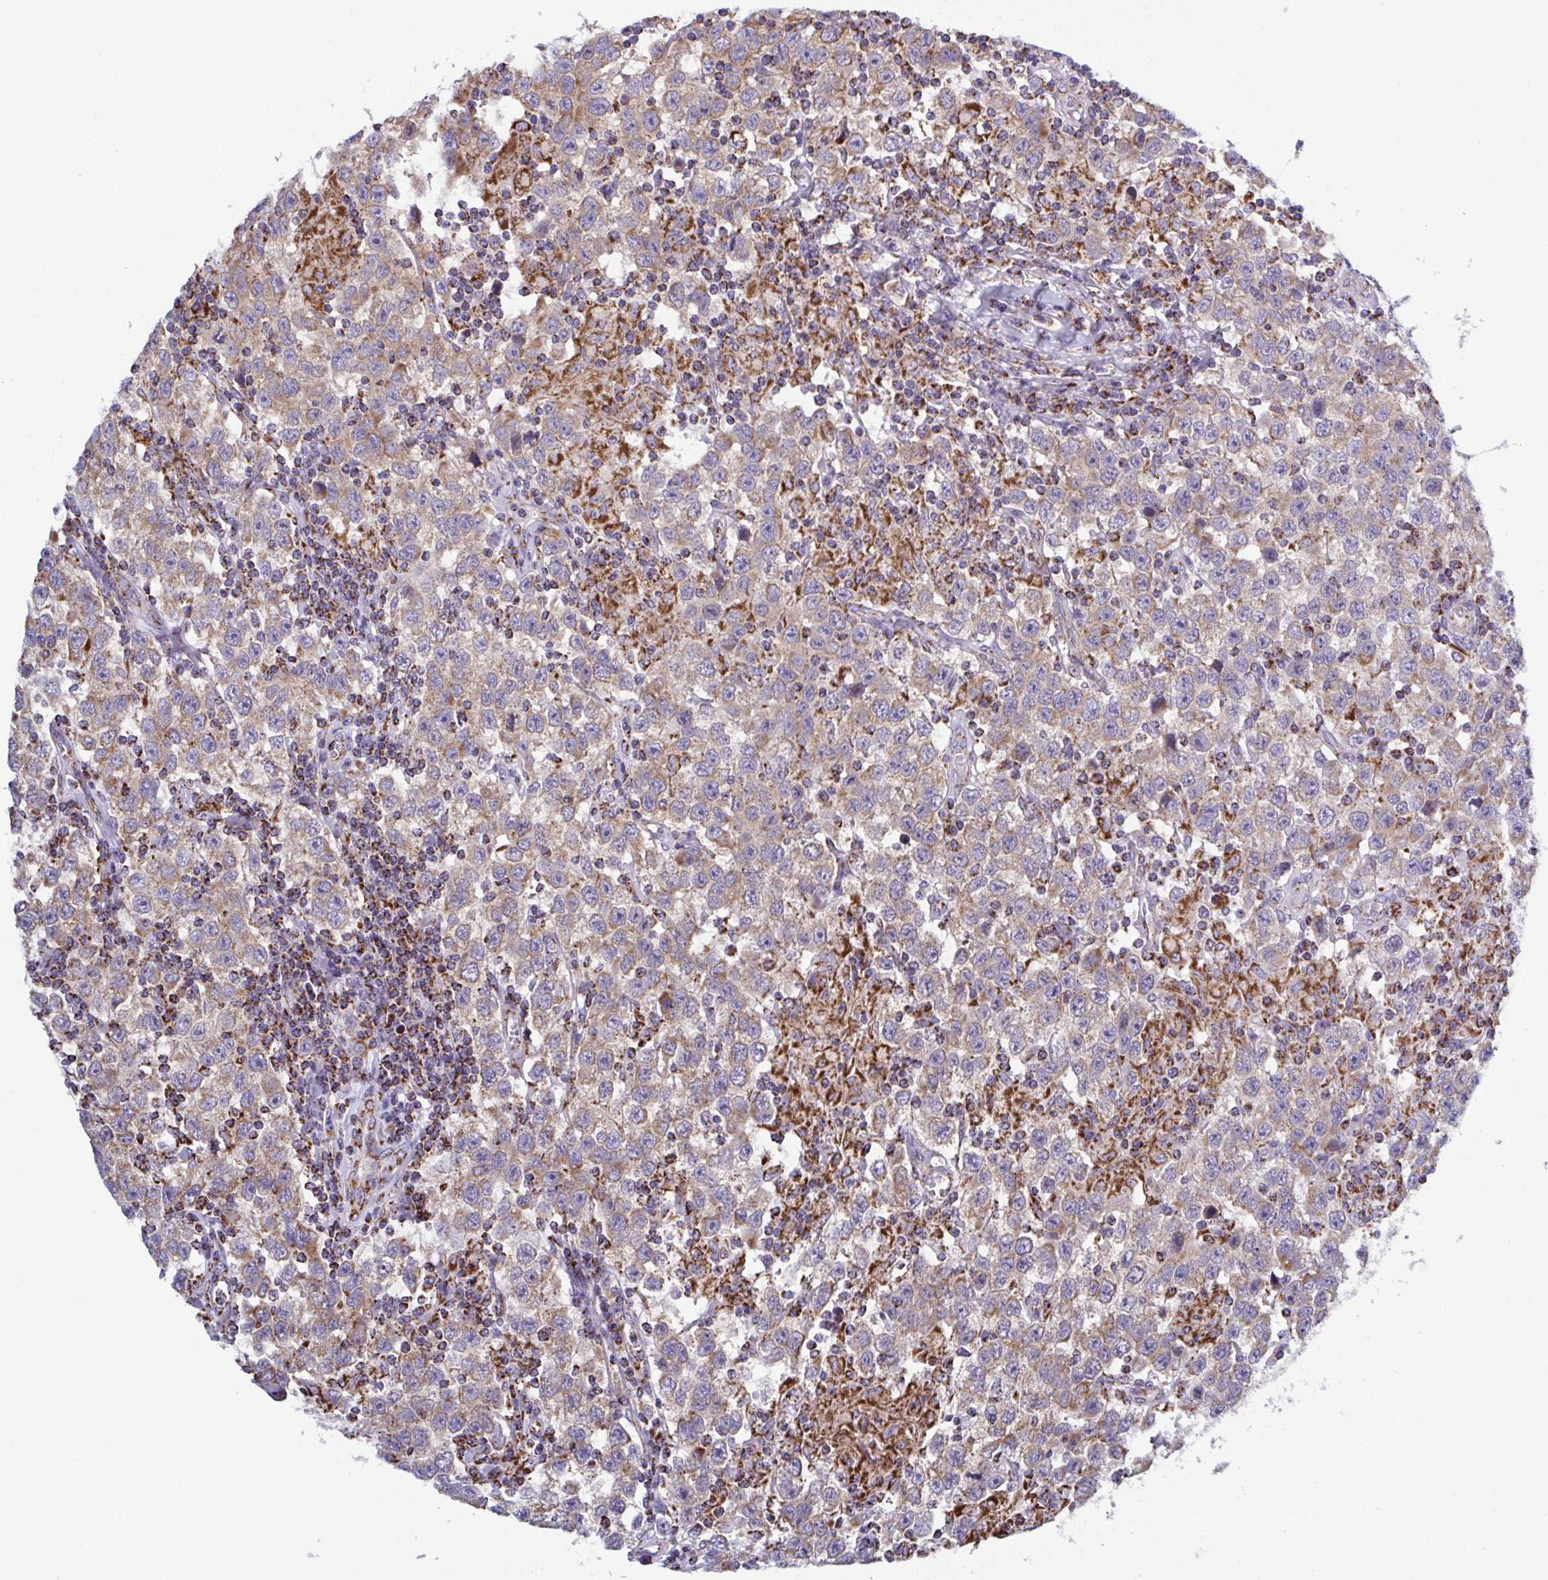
{"staining": {"intensity": "weak", "quantity": ">75%", "location": "cytoplasmic/membranous"}, "tissue": "testis cancer", "cell_type": "Tumor cells", "image_type": "cancer", "snomed": [{"axis": "morphology", "description": "Seminoma, NOS"}, {"axis": "topography", "description": "Testis"}], "caption": "An immunohistochemistry histopathology image of tumor tissue is shown. Protein staining in brown highlights weak cytoplasmic/membranous positivity in testis cancer within tumor cells. (DAB (3,3'-diaminobenzidine) IHC, brown staining for protein, blue staining for nuclei).", "gene": "CSDE1", "patient": {"sex": "male", "age": 41}}